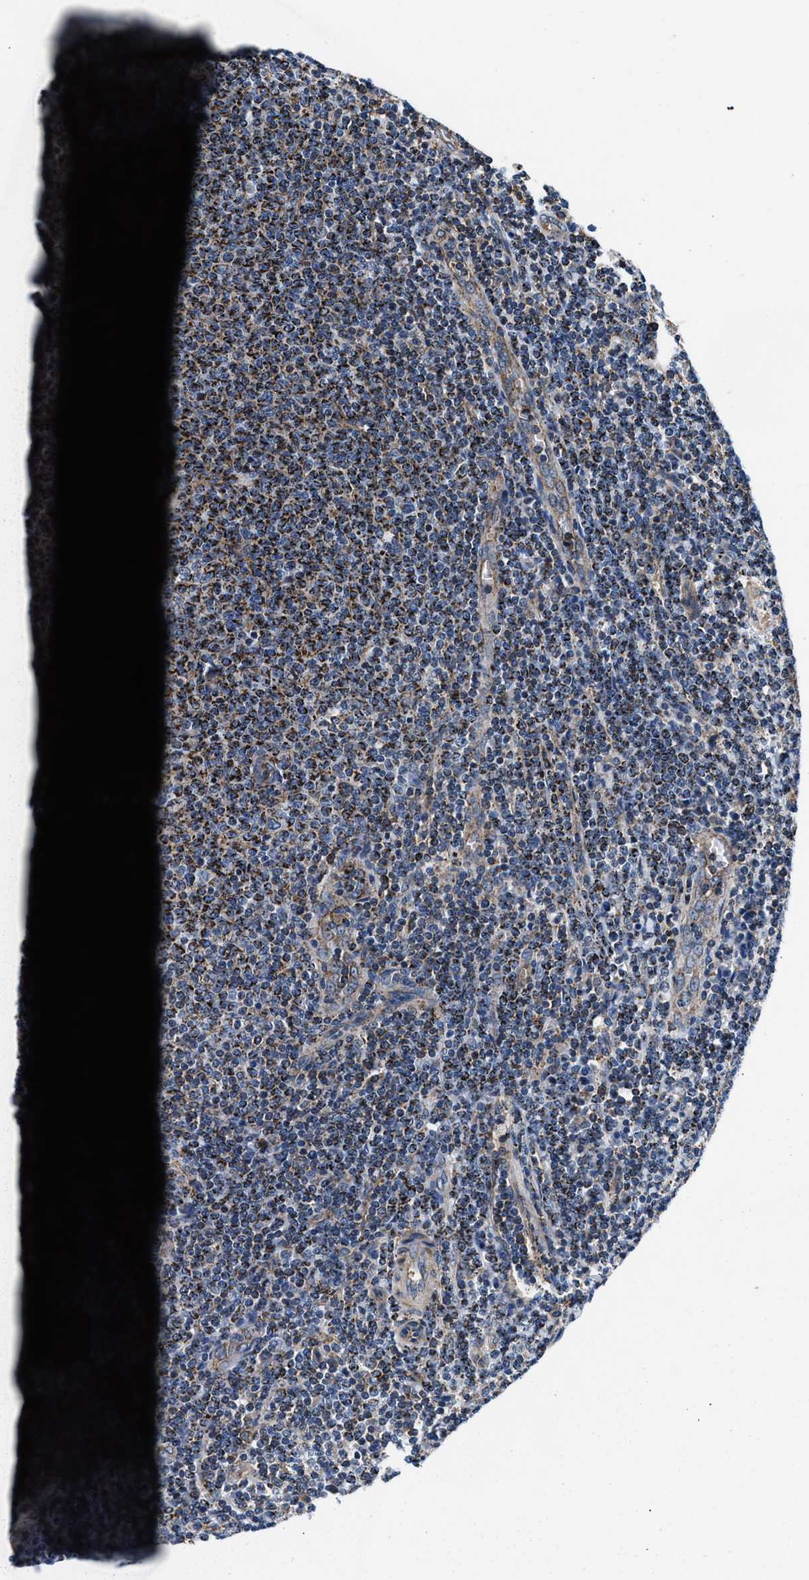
{"staining": {"intensity": "strong", "quantity": "25%-75%", "location": "cytoplasmic/membranous"}, "tissue": "lymphoma", "cell_type": "Tumor cells", "image_type": "cancer", "snomed": [{"axis": "morphology", "description": "Malignant lymphoma, non-Hodgkin's type, Low grade"}, {"axis": "topography", "description": "Lymph node"}], "caption": "A high amount of strong cytoplasmic/membranous staining is present in approximately 25%-75% of tumor cells in lymphoma tissue.", "gene": "NKTR", "patient": {"sex": "male", "age": 66}}